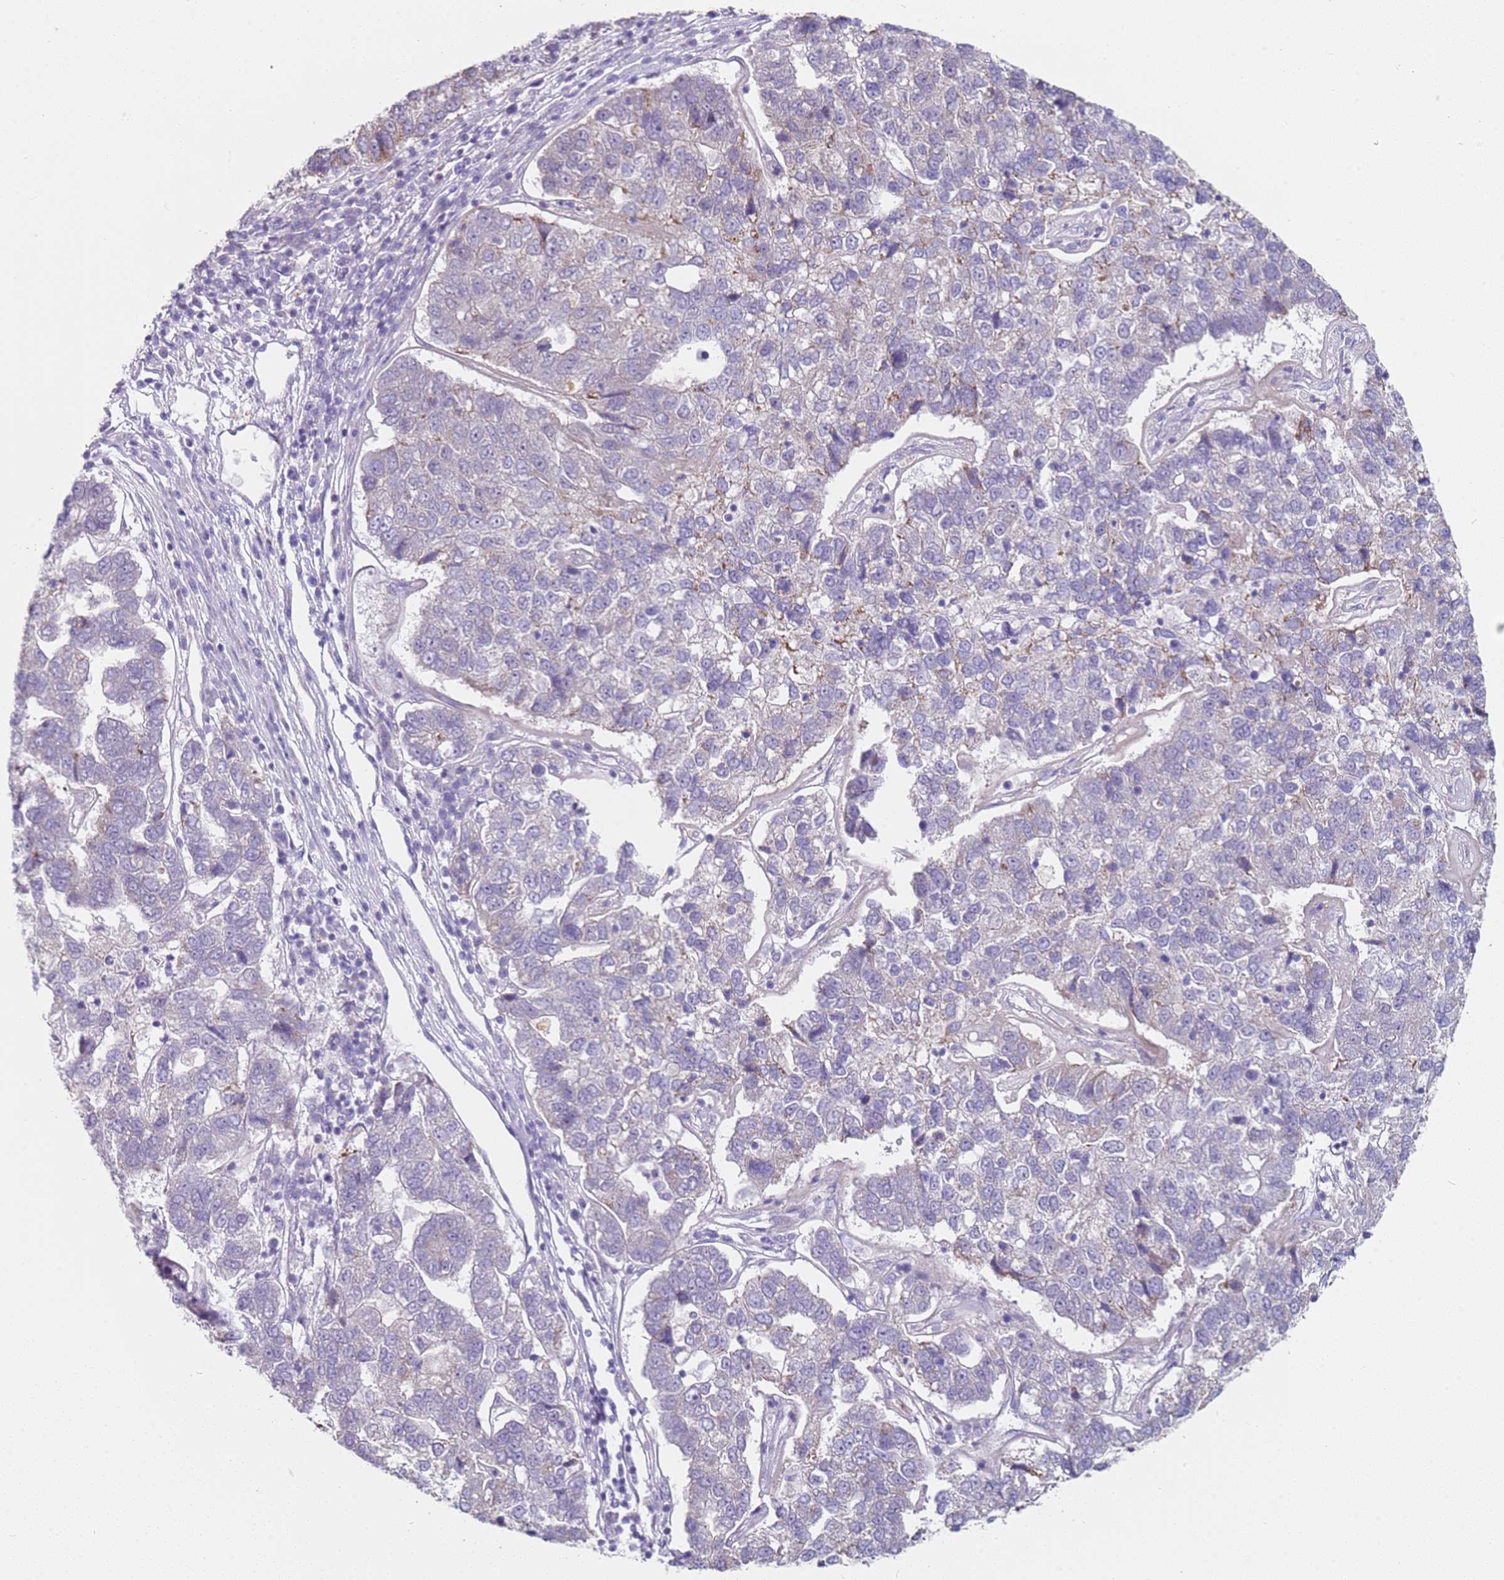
{"staining": {"intensity": "negative", "quantity": "none", "location": "none"}, "tissue": "pancreatic cancer", "cell_type": "Tumor cells", "image_type": "cancer", "snomed": [{"axis": "morphology", "description": "Adenocarcinoma, NOS"}, {"axis": "topography", "description": "Pancreas"}], "caption": "High magnification brightfield microscopy of pancreatic adenocarcinoma stained with DAB (3,3'-diaminobenzidine) (brown) and counterstained with hematoxylin (blue): tumor cells show no significant staining.", "gene": "ALS2", "patient": {"sex": "female", "age": 61}}